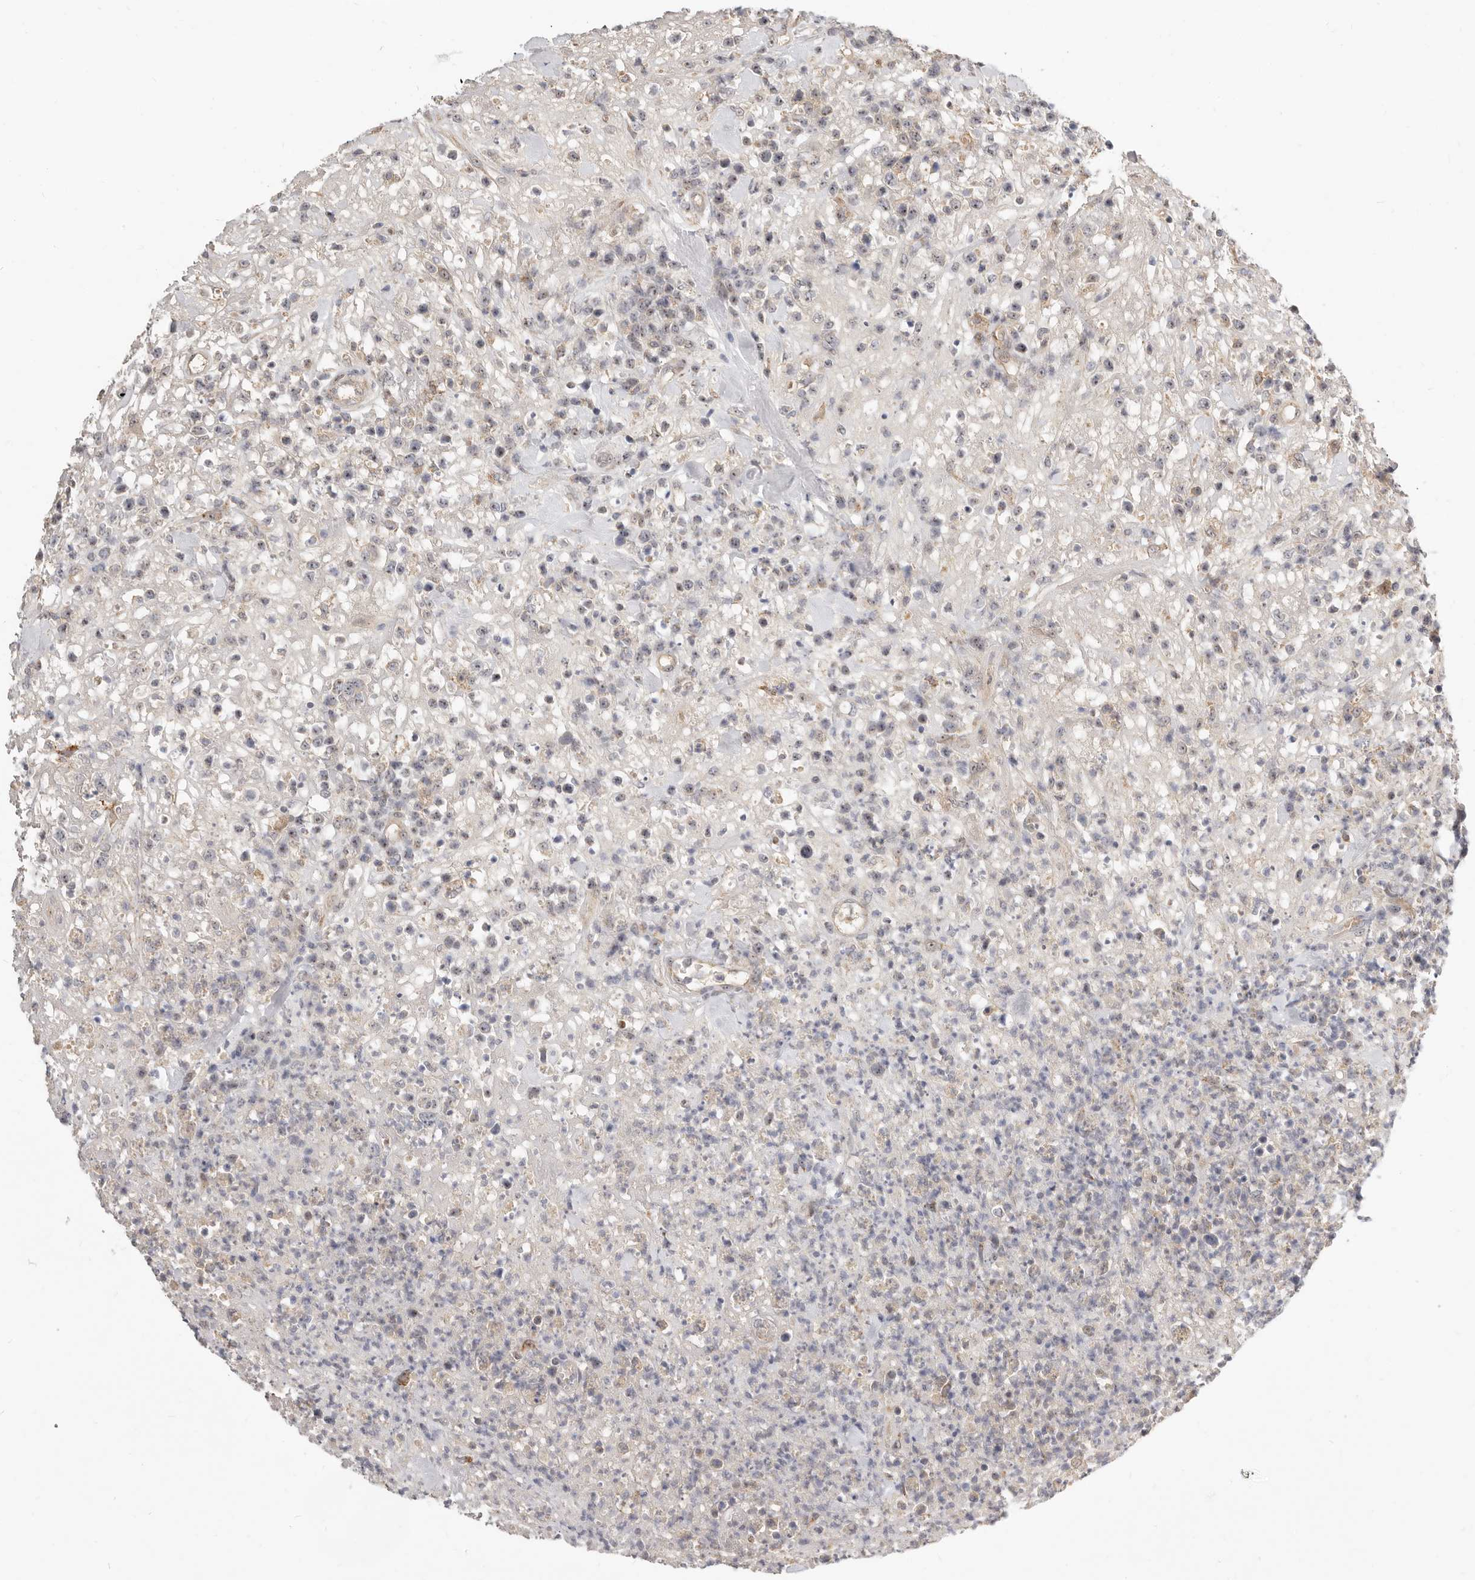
{"staining": {"intensity": "negative", "quantity": "none", "location": "none"}, "tissue": "lymphoma", "cell_type": "Tumor cells", "image_type": "cancer", "snomed": [{"axis": "morphology", "description": "Malignant lymphoma, non-Hodgkin's type, High grade"}, {"axis": "topography", "description": "Colon"}], "caption": "Protein analysis of malignant lymphoma, non-Hodgkin's type (high-grade) exhibits no significant expression in tumor cells. (Stains: DAB (3,3'-diaminobenzidine) IHC with hematoxylin counter stain, Microscopy: brightfield microscopy at high magnification).", "gene": "MICALL2", "patient": {"sex": "female", "age": 53}}